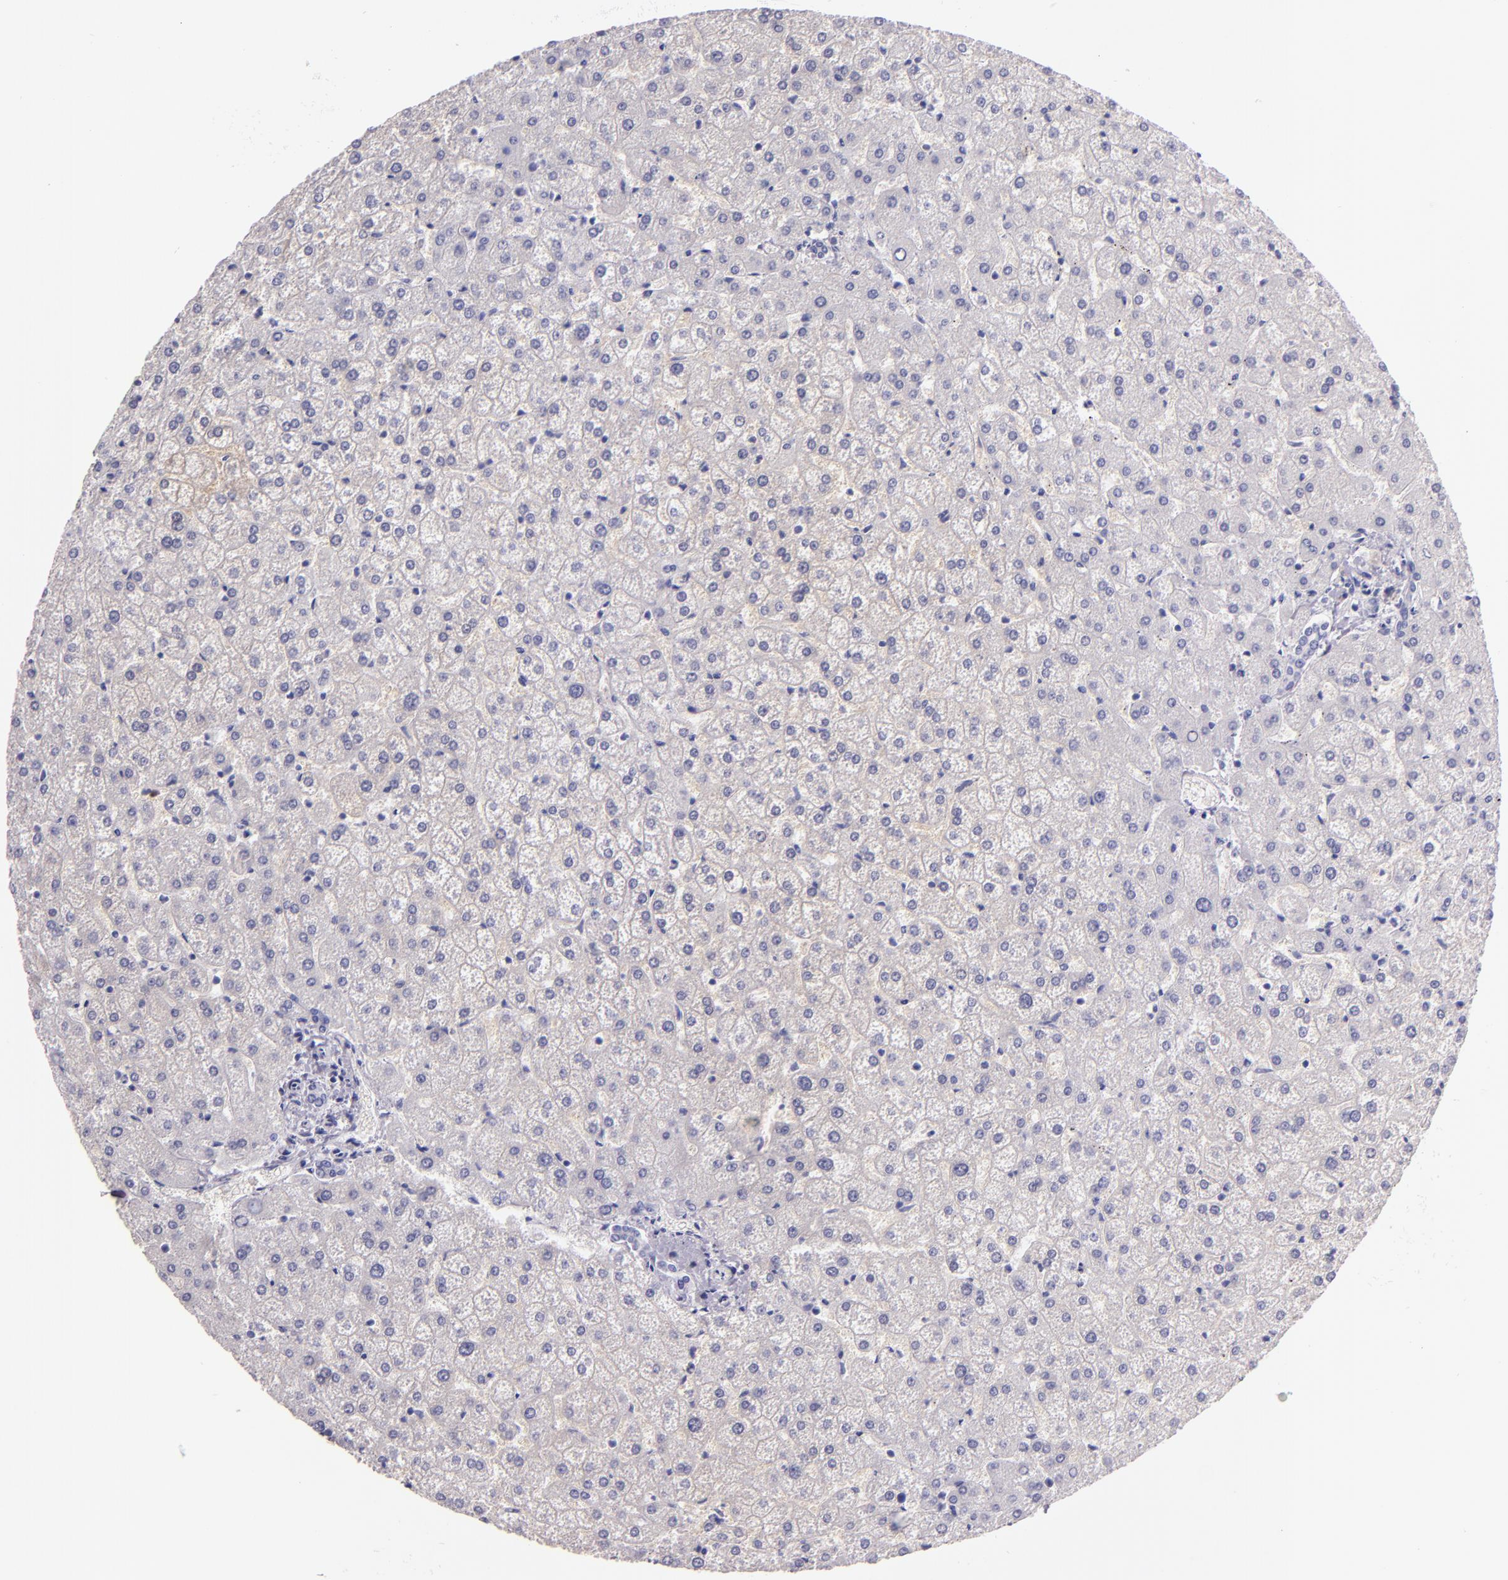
{"staining": {"intensity": "negative", "quantity": "none", "location": "none"}, "tissue": "liver", "cell_type": "Cholangiocytes", "image_type": "normal", "snomed": [{"axis": "morphology", "description": "Normal tissue, NOS"}, {"axis": "topography", "description": "Liver"}], "caption": "High power microscopy image of an immunohistochemistry (IHC) micrograph of normal liver, revealing no significant expression in cholangiocytes. Nuclei are stained in blue.", "gene": "MUC5AC", "patient": {"sex": "female", "age": 32}}